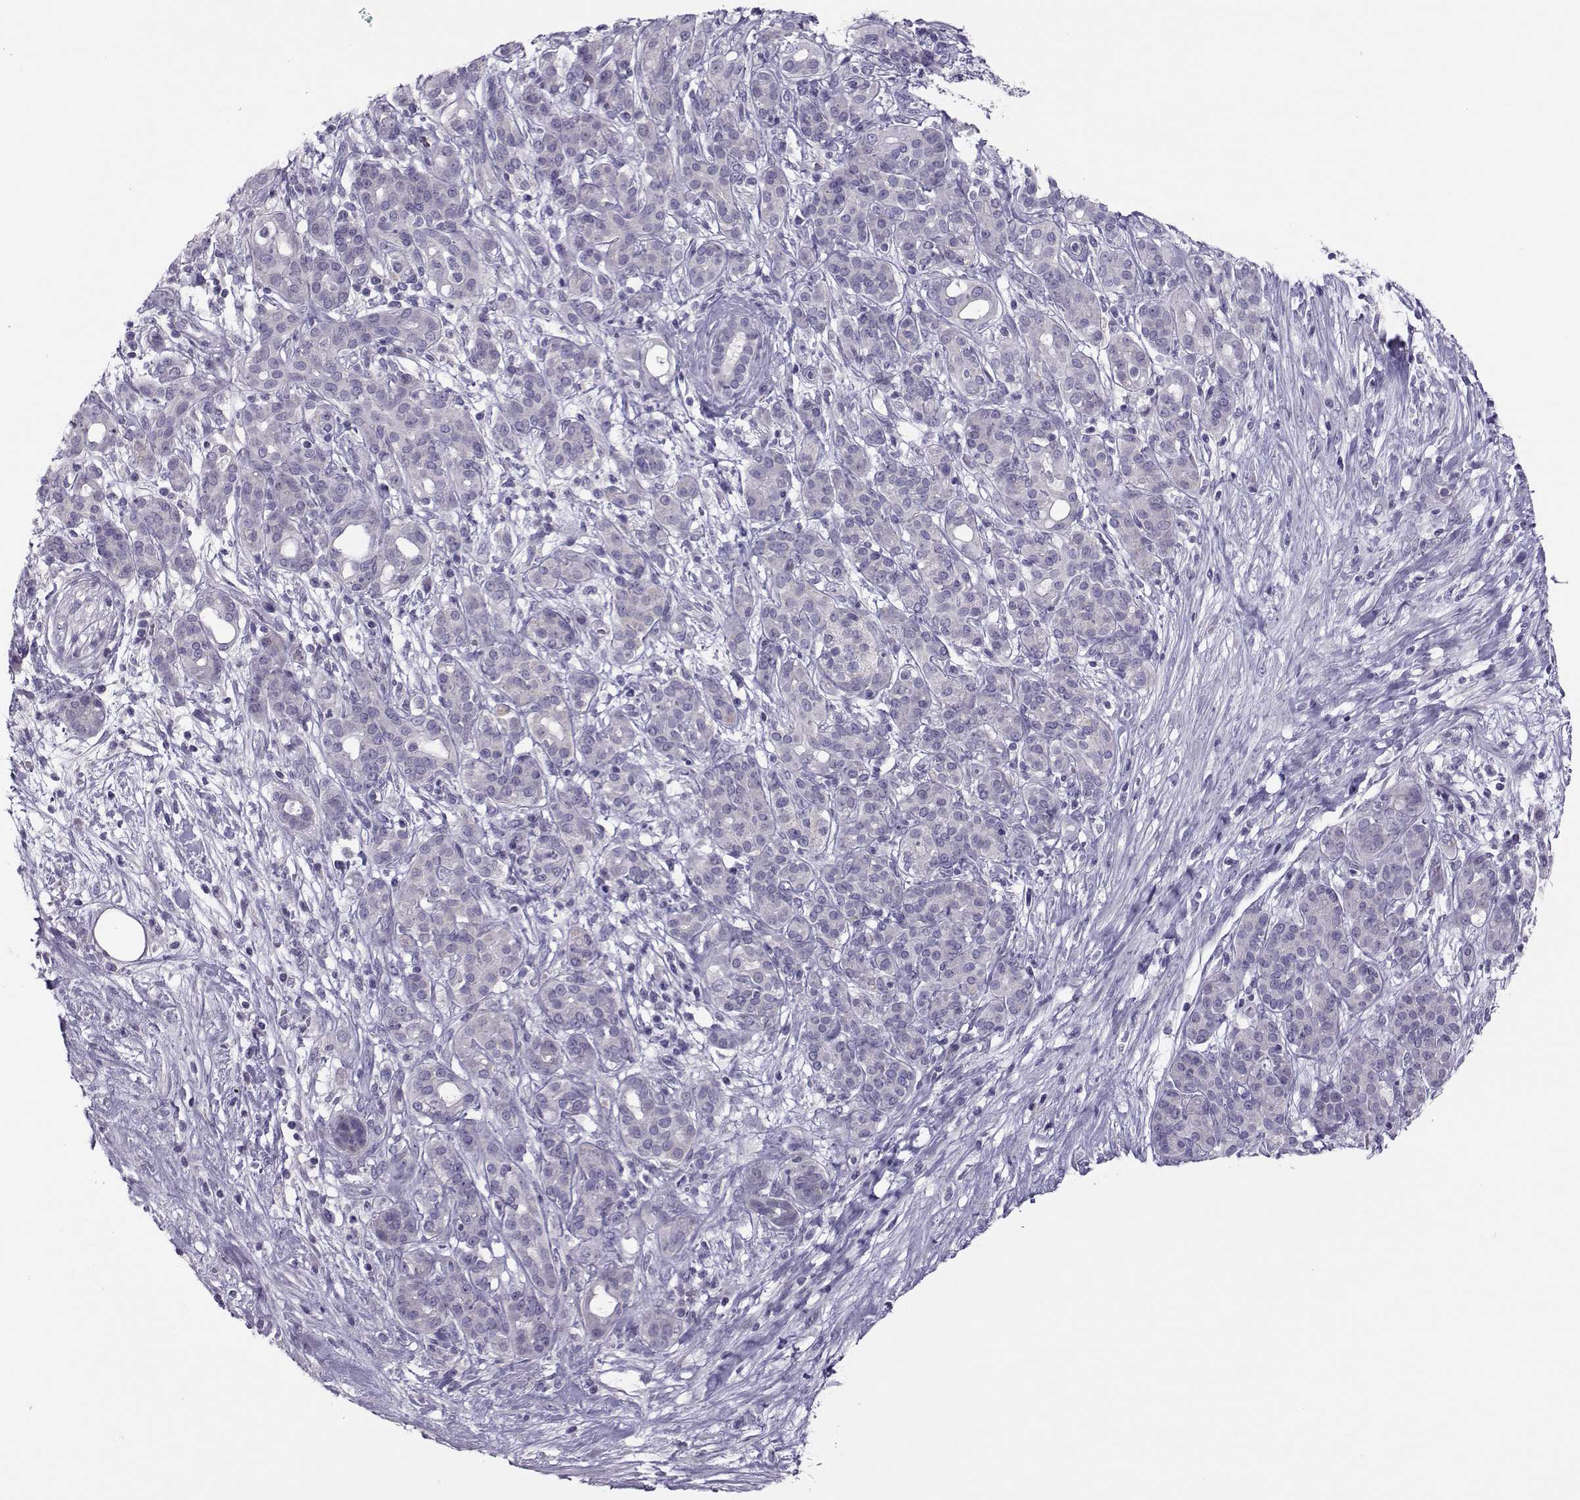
{"staining": {"intensity": "negative", "quantity": "none", "location": "none"}, "tissue": "pancreatic cancer", "cell_type": "Tumor cells", "image_type": "cancer", "snomed": [{"axis": "morphology", "description": "Adenocarcinoma, NOS"}, {"axis": "topography", "description": "Pancreas"}], "caption": "Pancreatic cancer (adenocarcinoma) was stained to show a protein in brown. There is no significant expression in tumor cells.", "gene": "TRPM7", "patient": {"sex": "male", "age": 44}}